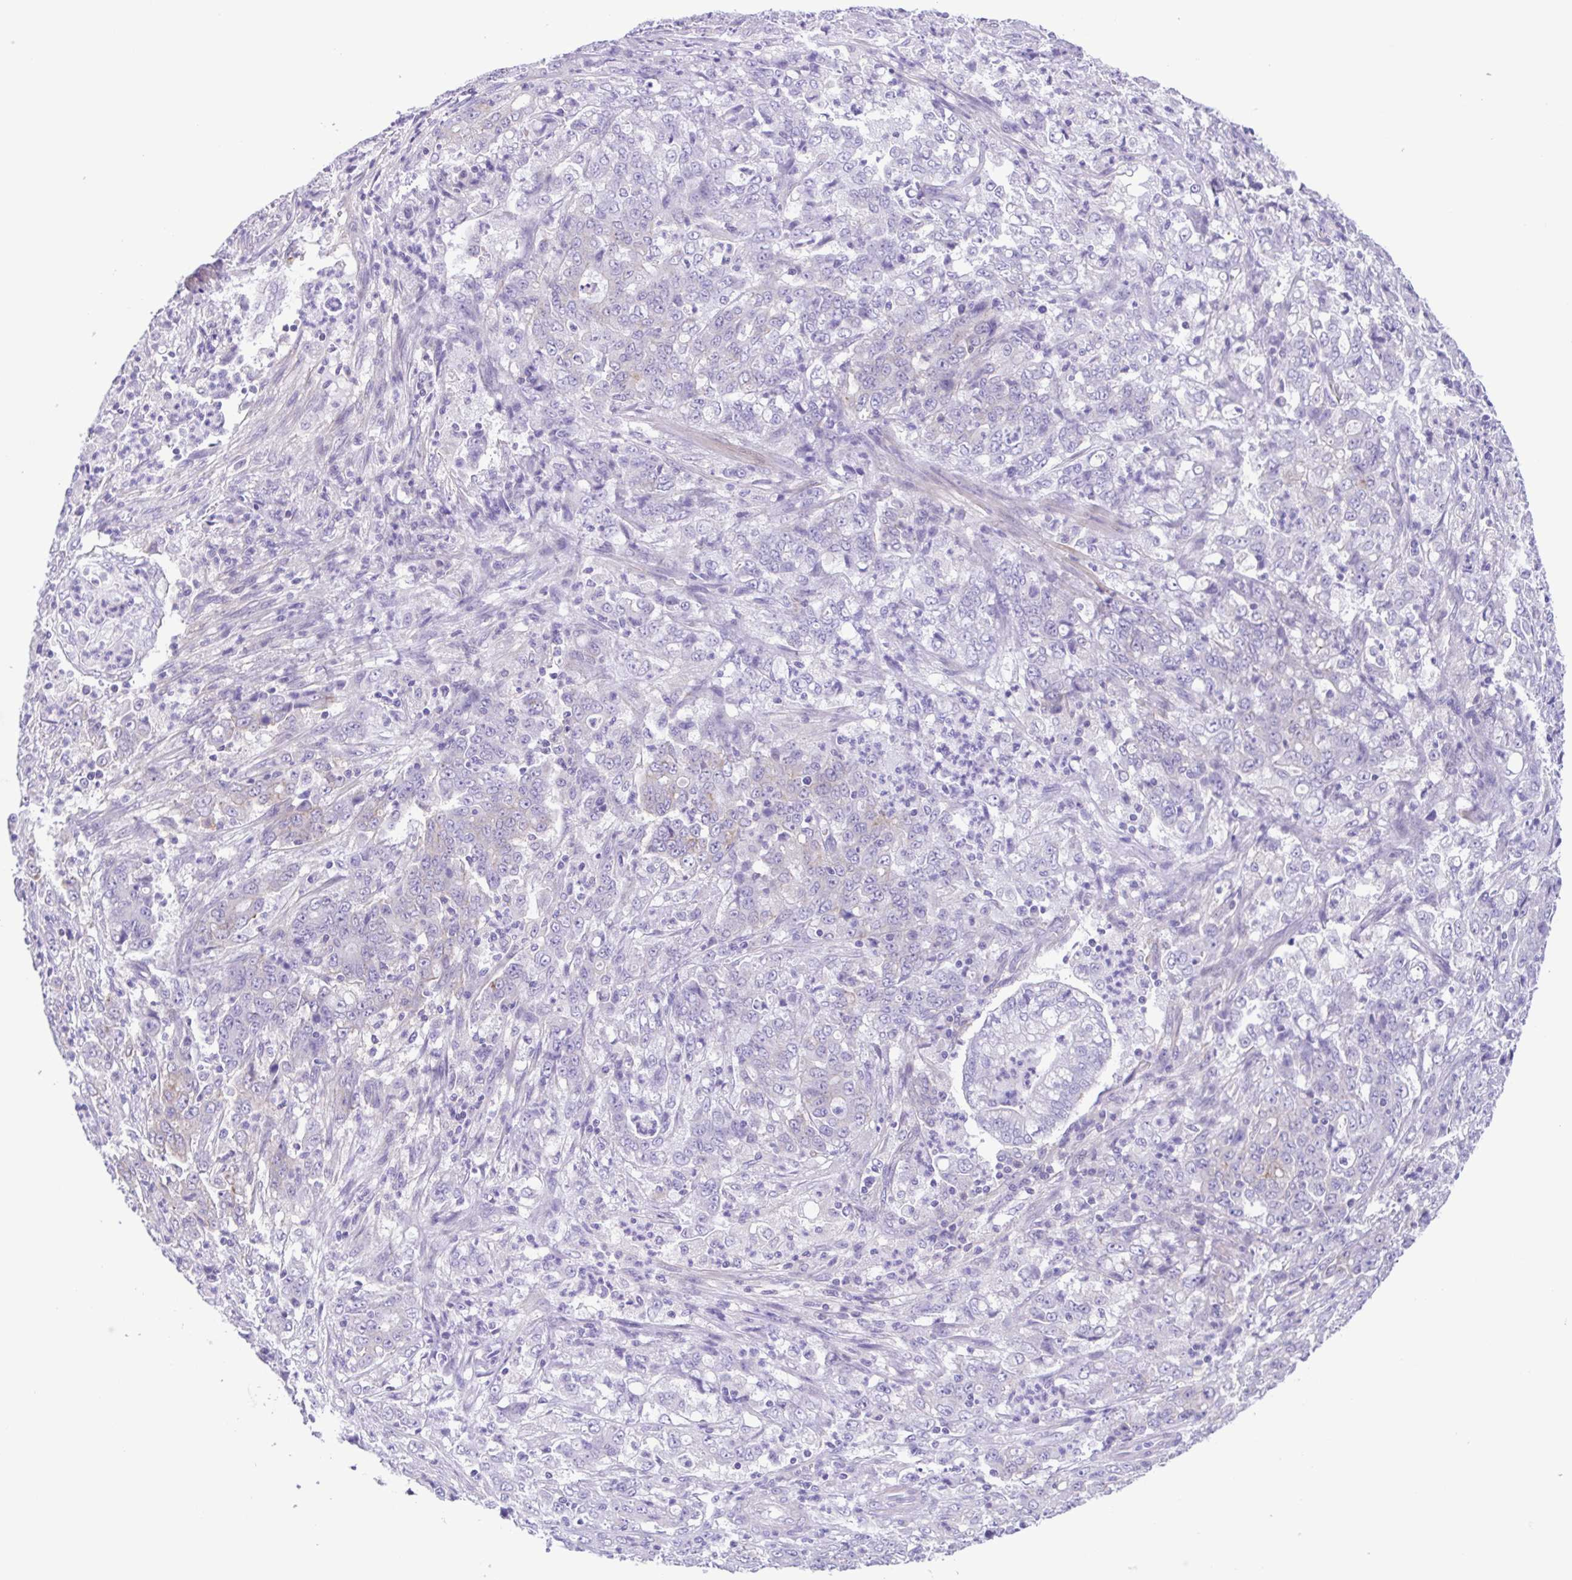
{"staining": {"intensity": "negative", "quantity": "none", "location": "none"}, "tissue": "stomach cancer", "cell_type": "Tumor cells", "image_type": "cancer", "snomed": [{"axis": "morphology", "description": "Adenocarcinoma, NOS"}, {"axis": "topography", "description": "Stomach, lower"}], "caption": "High magnification brightfield microscopy of stomach adenocarcinoma stained with DAB (3,3'-diaminobenzidine) (brown) and counterstained with hematoxylin (blue): tumor cells show no significant staining.", "gene": "ISM2", "patient": {"sex": "female", "age": 71}}